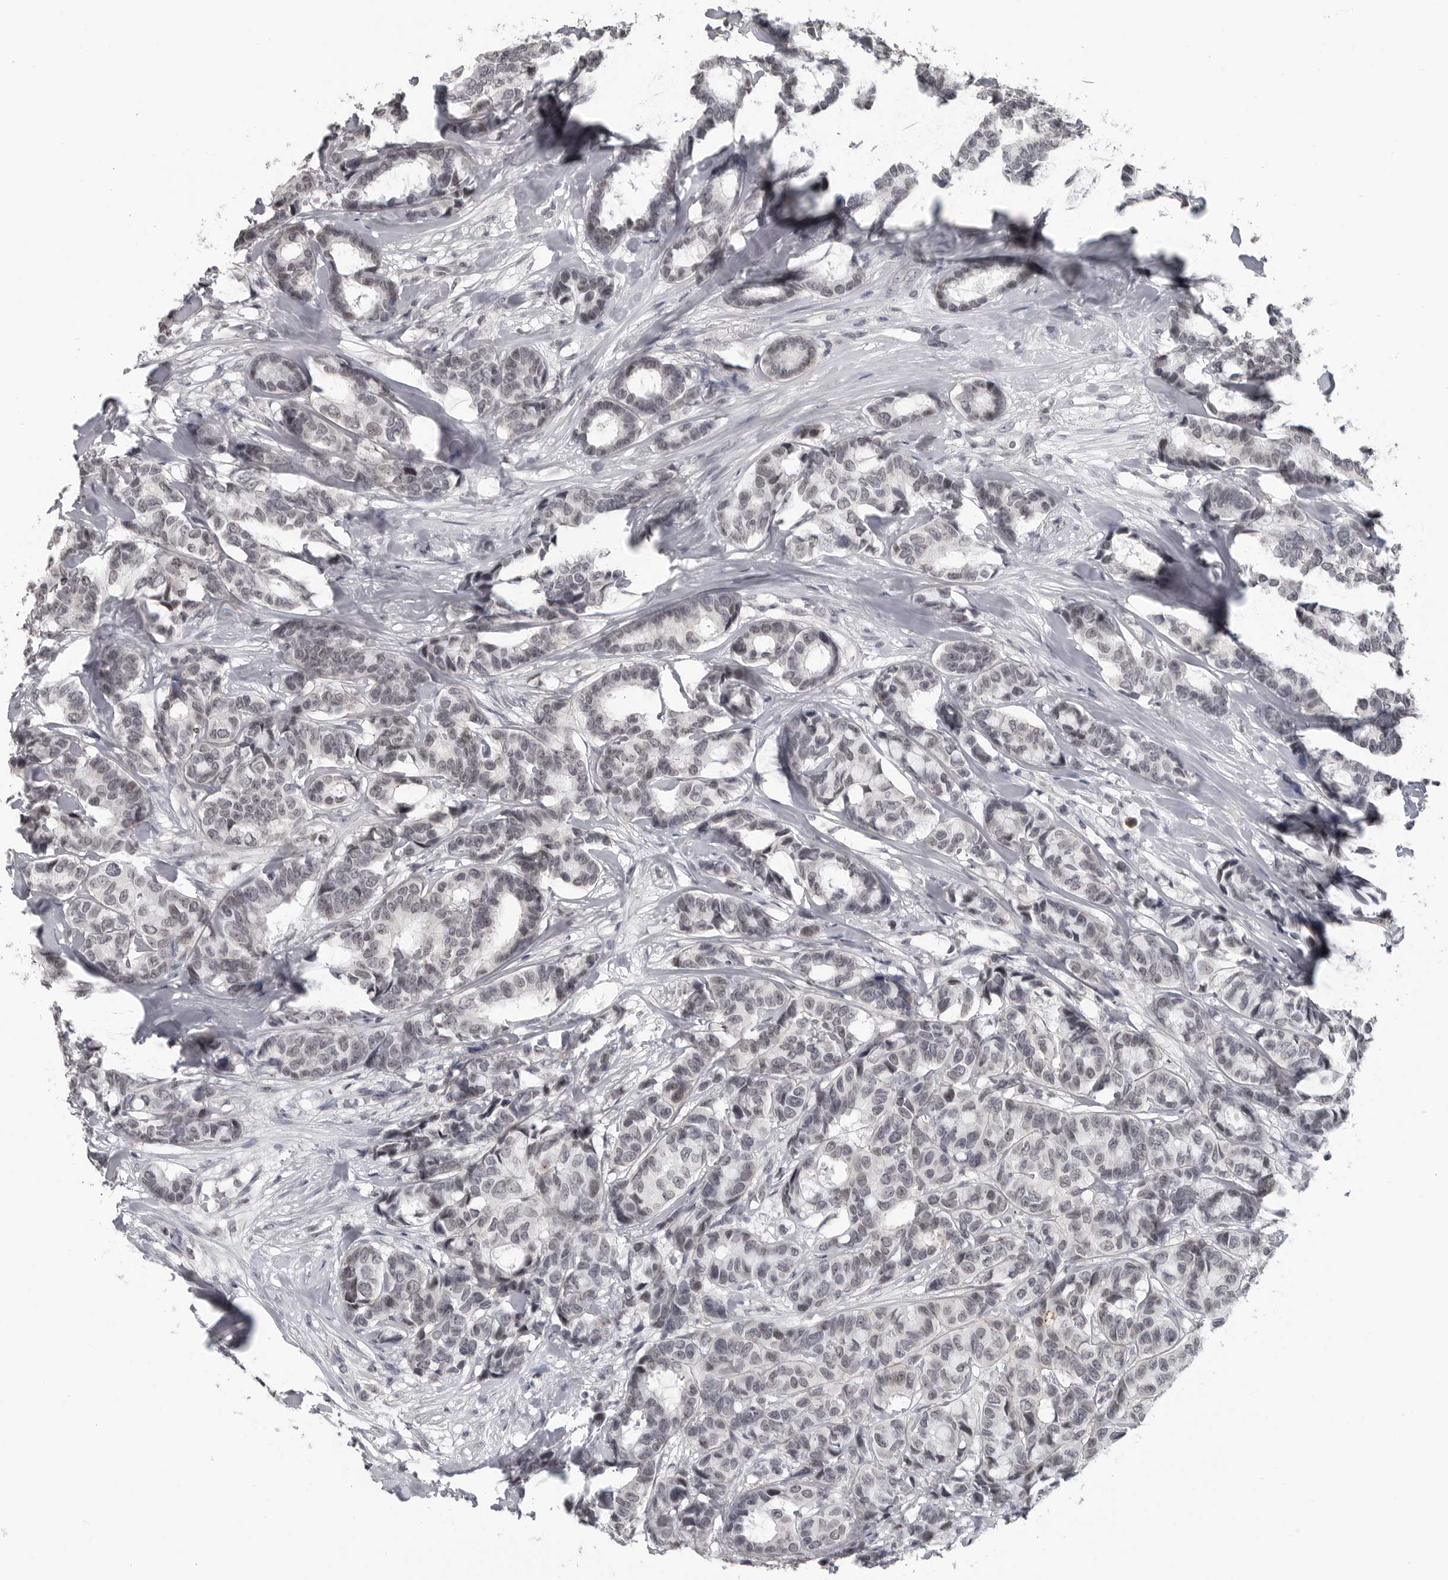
{"staining": {"intensity": "negative", "quantity": "none", "location": "none"}, "tissue": "breast cancer", "cell_type": "Tumor cells", "image_type": "cancer", "snomed": [{"axis": "morphology", "description": "Duct carcinoma"}, {"axis": "topography", "description": "Breast"}], "caption": "Protein analysis of breast infiltrating ductal carcinoma displays no significant positivity in tumor cells.", "gene": "DDX54", "patient": {"sex": "female", "age": 87}}